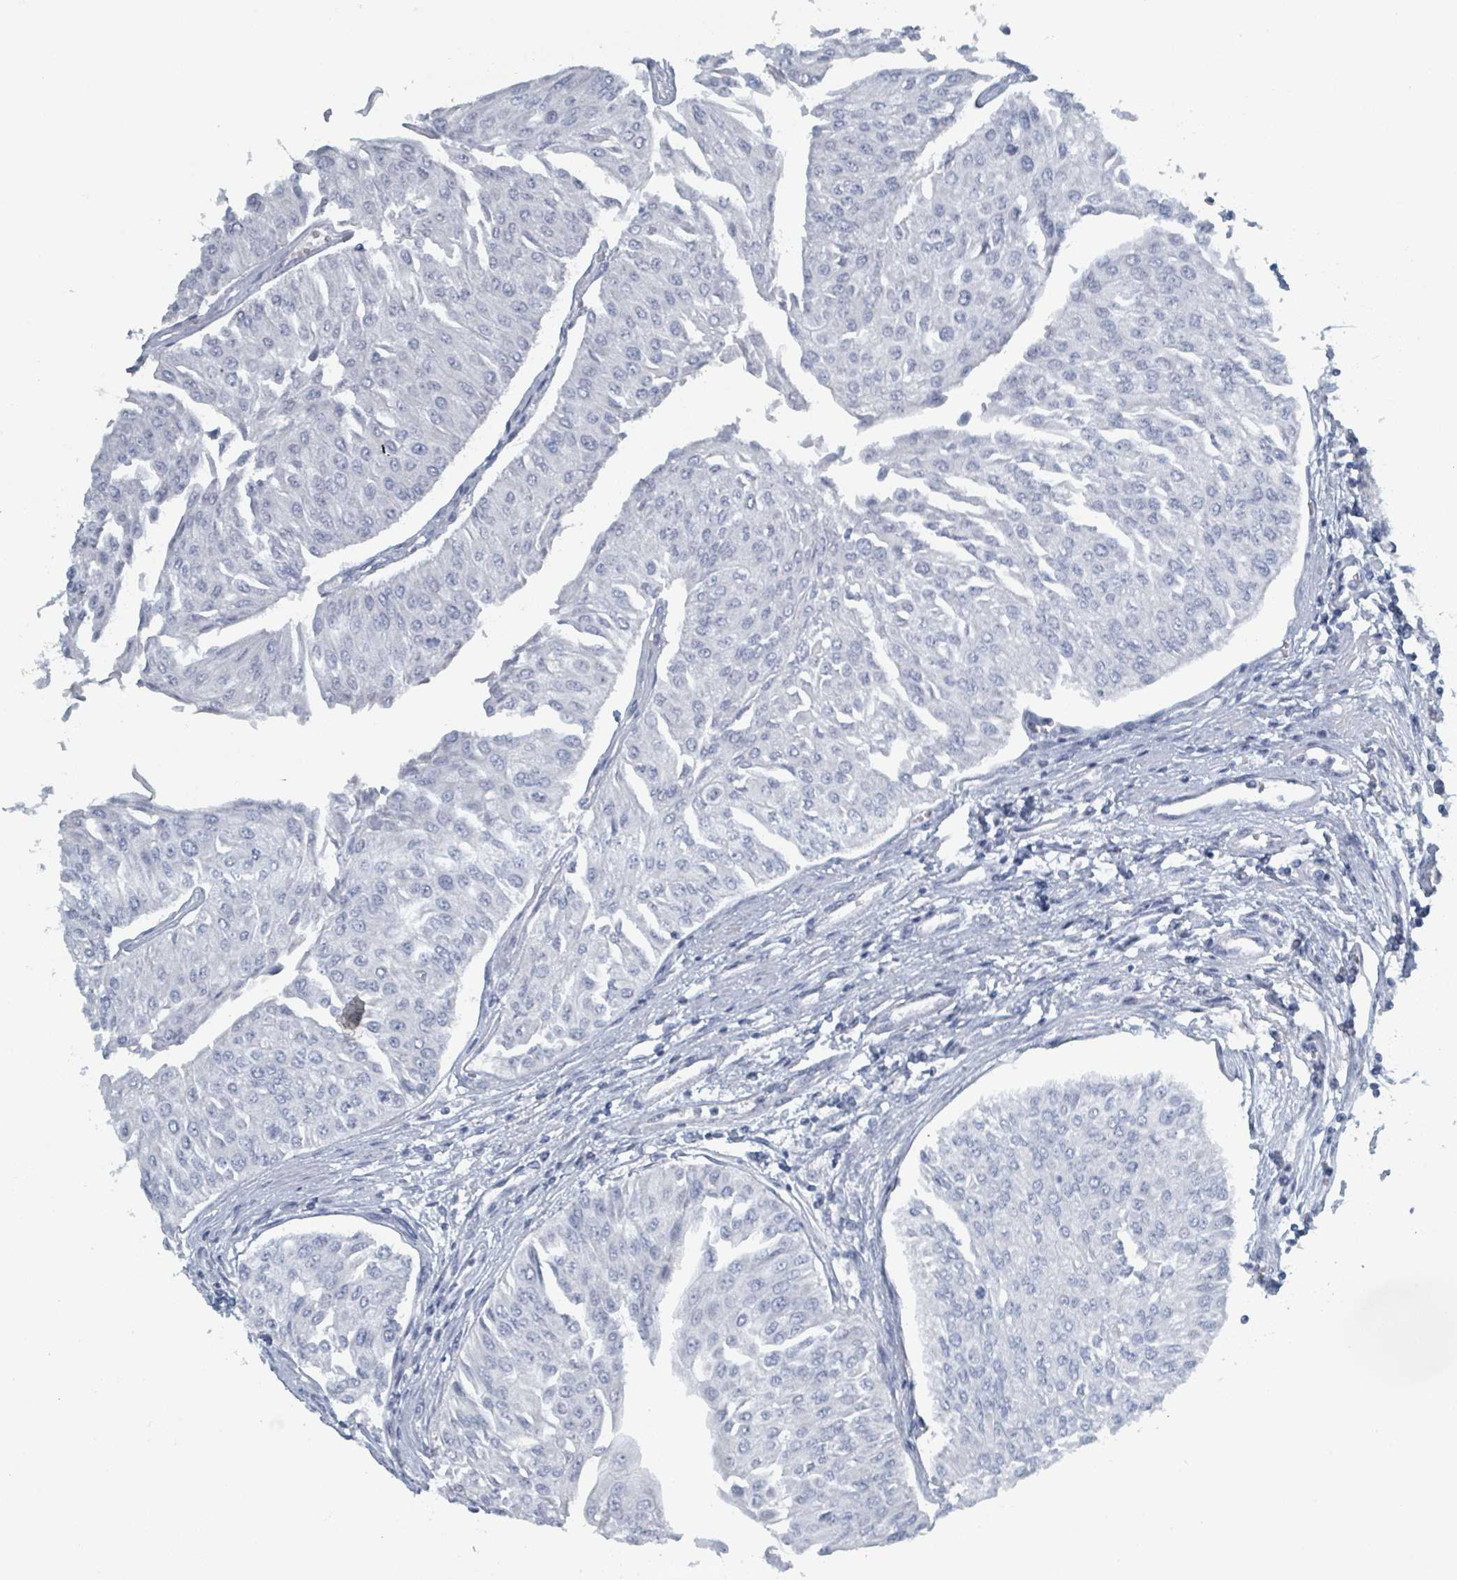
{"staining": {"intensity": "negative", "quantity": "none", "location": "none"}, "tissue": "urothelial cancer", "cell_type": "Tumor cells", "image_type": "cancer", "snomed": [{"axis": "morphology", "description": "Urothelial carcinoma, Low grade"}, {"axis": "topography", "description": "Urinary bladder"}], "caption": "A micrograph of human low-grade urothelial carcinoma is negative for staining in tumor cells. Brightfield microscopy of immunohistochemistry (IHC) stained with DAB (3,3'-diaminobenzidine) (brown) and hematoxylin (blue), captured at high magnification.", "gene": "HEATR5A", "patient": {"sex": "male", "age": 67}}